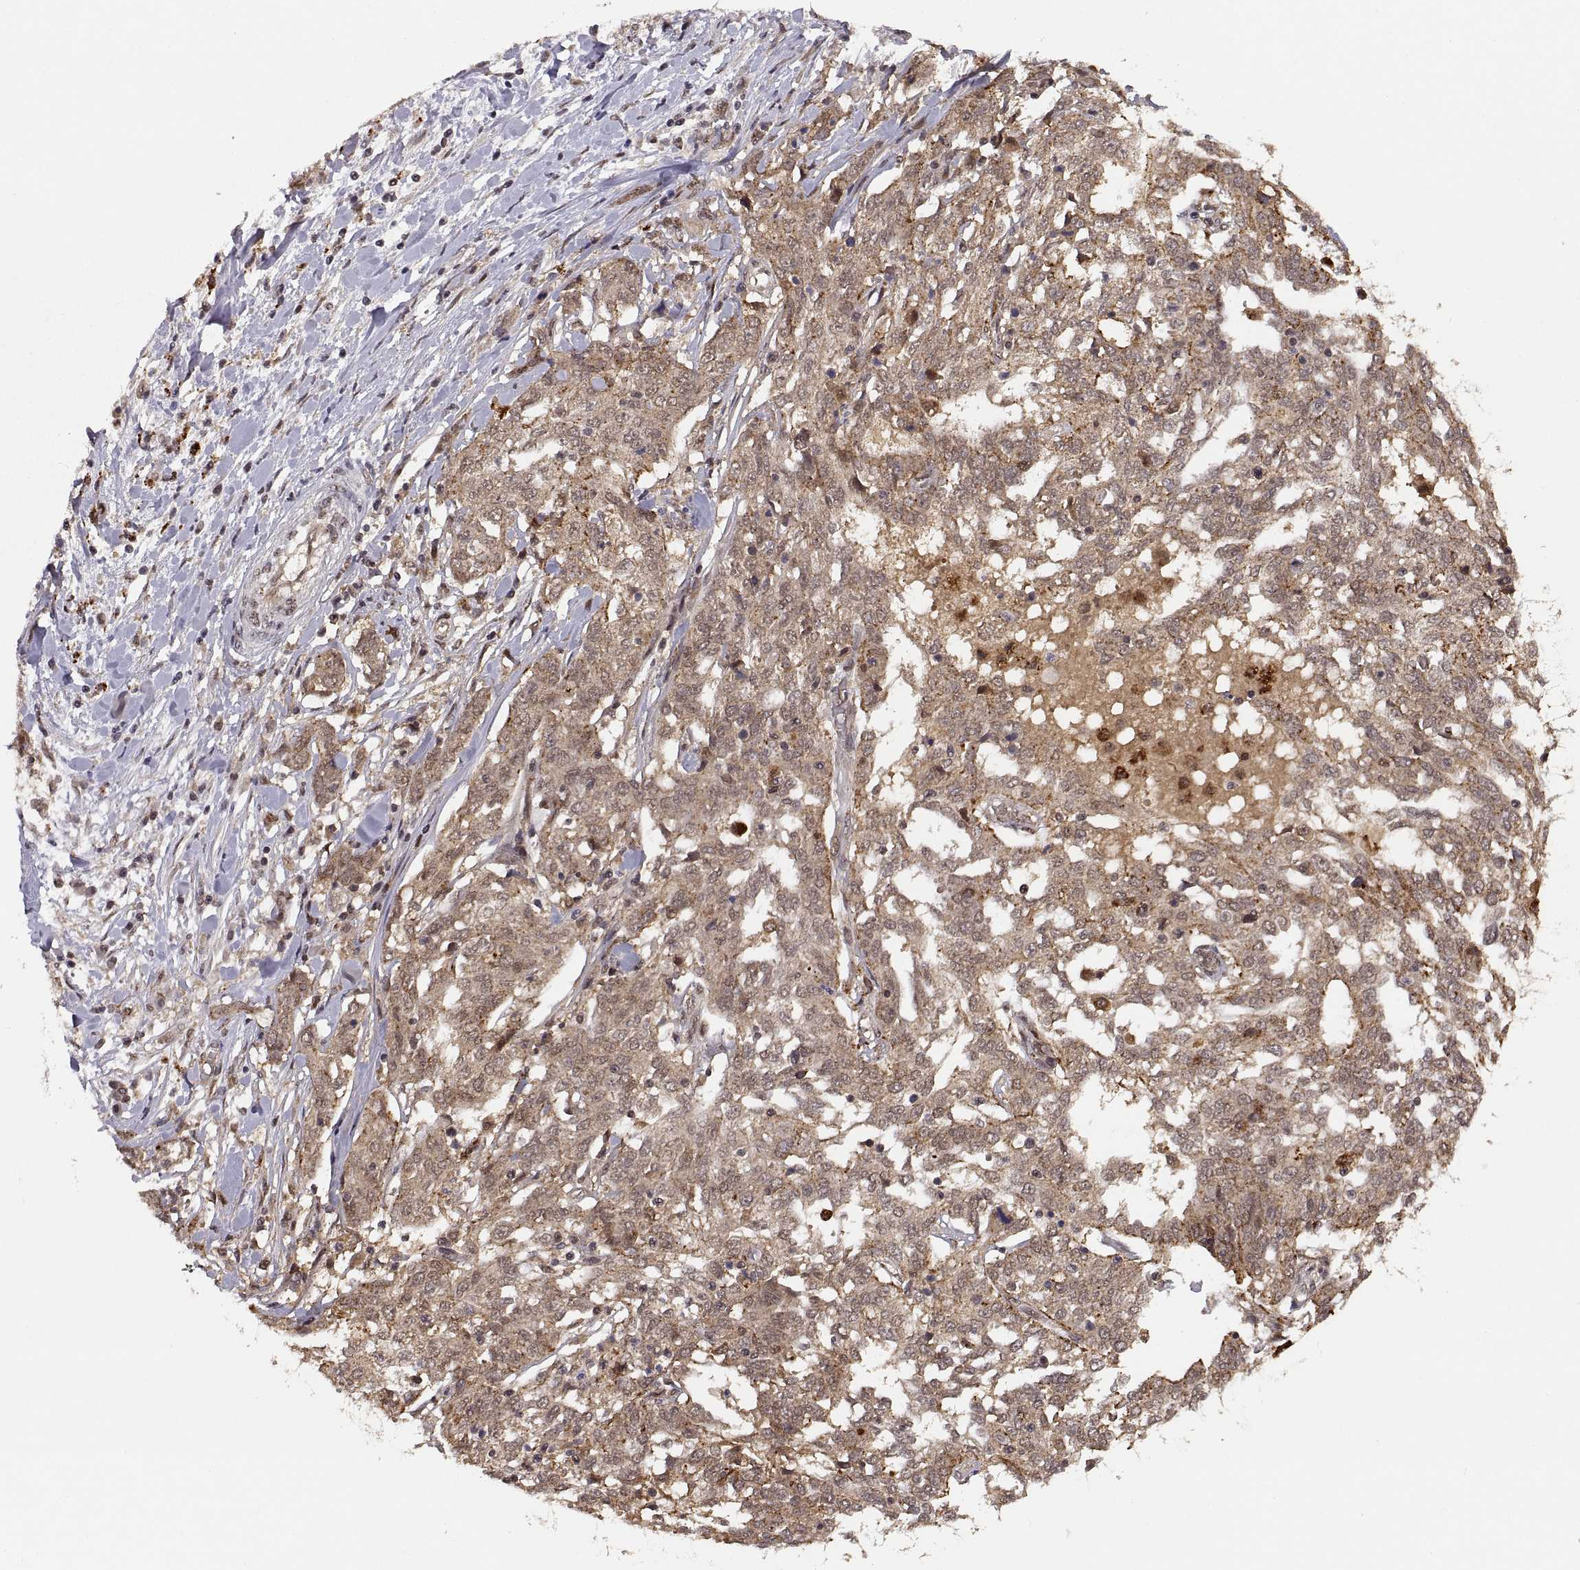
{"staining": {"intensity": "moderate", "quantity": ">75%", "location": "cytoplasmic/membranous"}, "tissue": "ovarian cancer", "cell_type": "Tumor cells", "image_type": "cancer", "snomed": [{"axis": "morphology", "description": "Cystadenocarcinoma, serous, NOS"}, {"axis": "topography", "description": "Ovary"}], "caption": "Immunohistochemical staining of ovarian serous cystadenocarcinoma demonstrates moderate cytoplasmic/membranous protein expression in about >75% of tumor cells.", "gene": "PSMC2", "patient": {"sex": "female", "age": 67}}